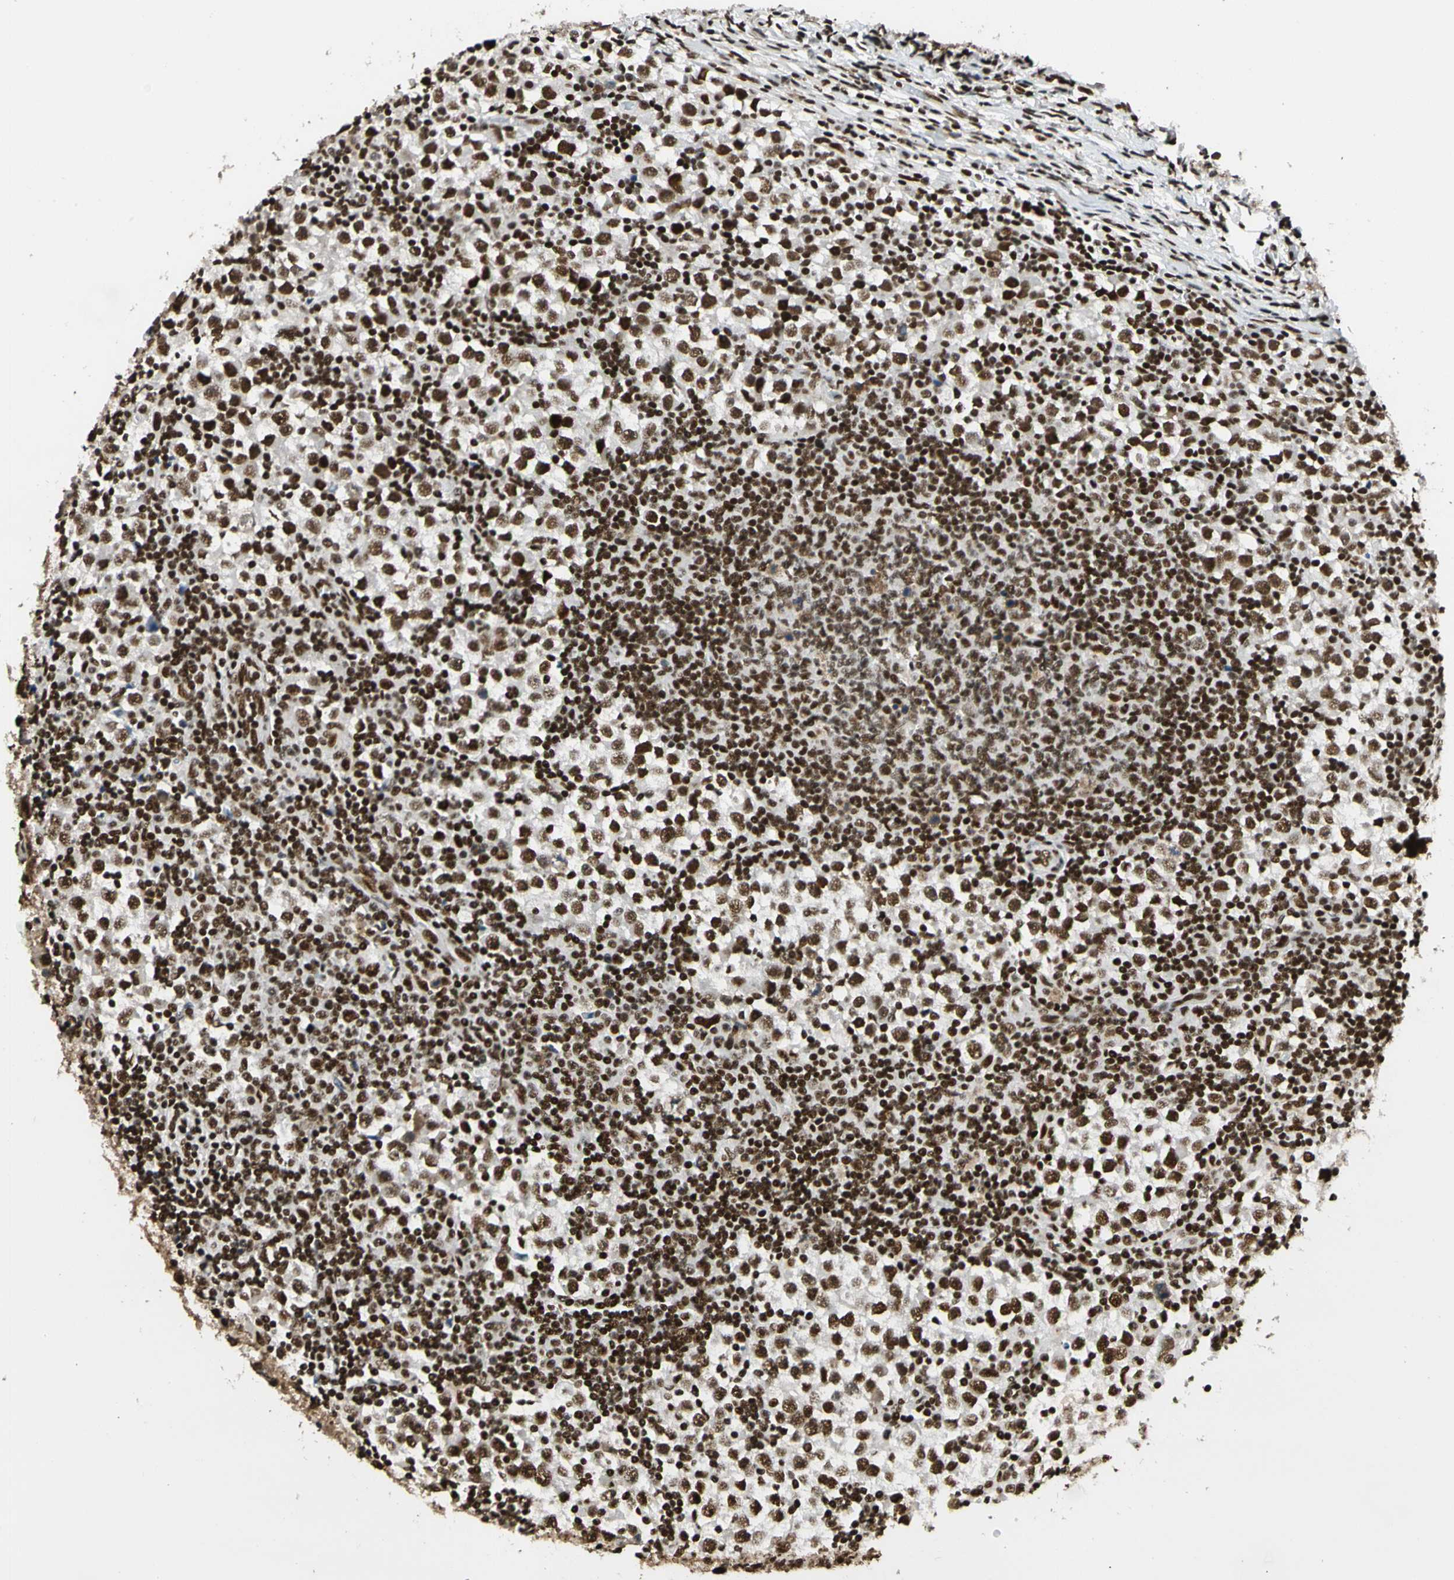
{"staining": {"intensity": "strong", "quantity": ">75%", "location": "nuclear"}, "tissue": "testis cancer", "cell_type": "Tumor cells", "image_type": "cancer", "snomed": [{"axis": "morphology", "description": "Seminoma, NOS"}, {"axis": "topography", "description": "Testis"}], "caption": "This histopathology image displays testis cancer (seminoma) stained with IHC to label a protein in brown. The nuclear of tumor cells show strong positivity for the protein. Nuclei are counter-stained blue.", "gene": "CDK12", "patient": {"sex": "male", "age": 65}}